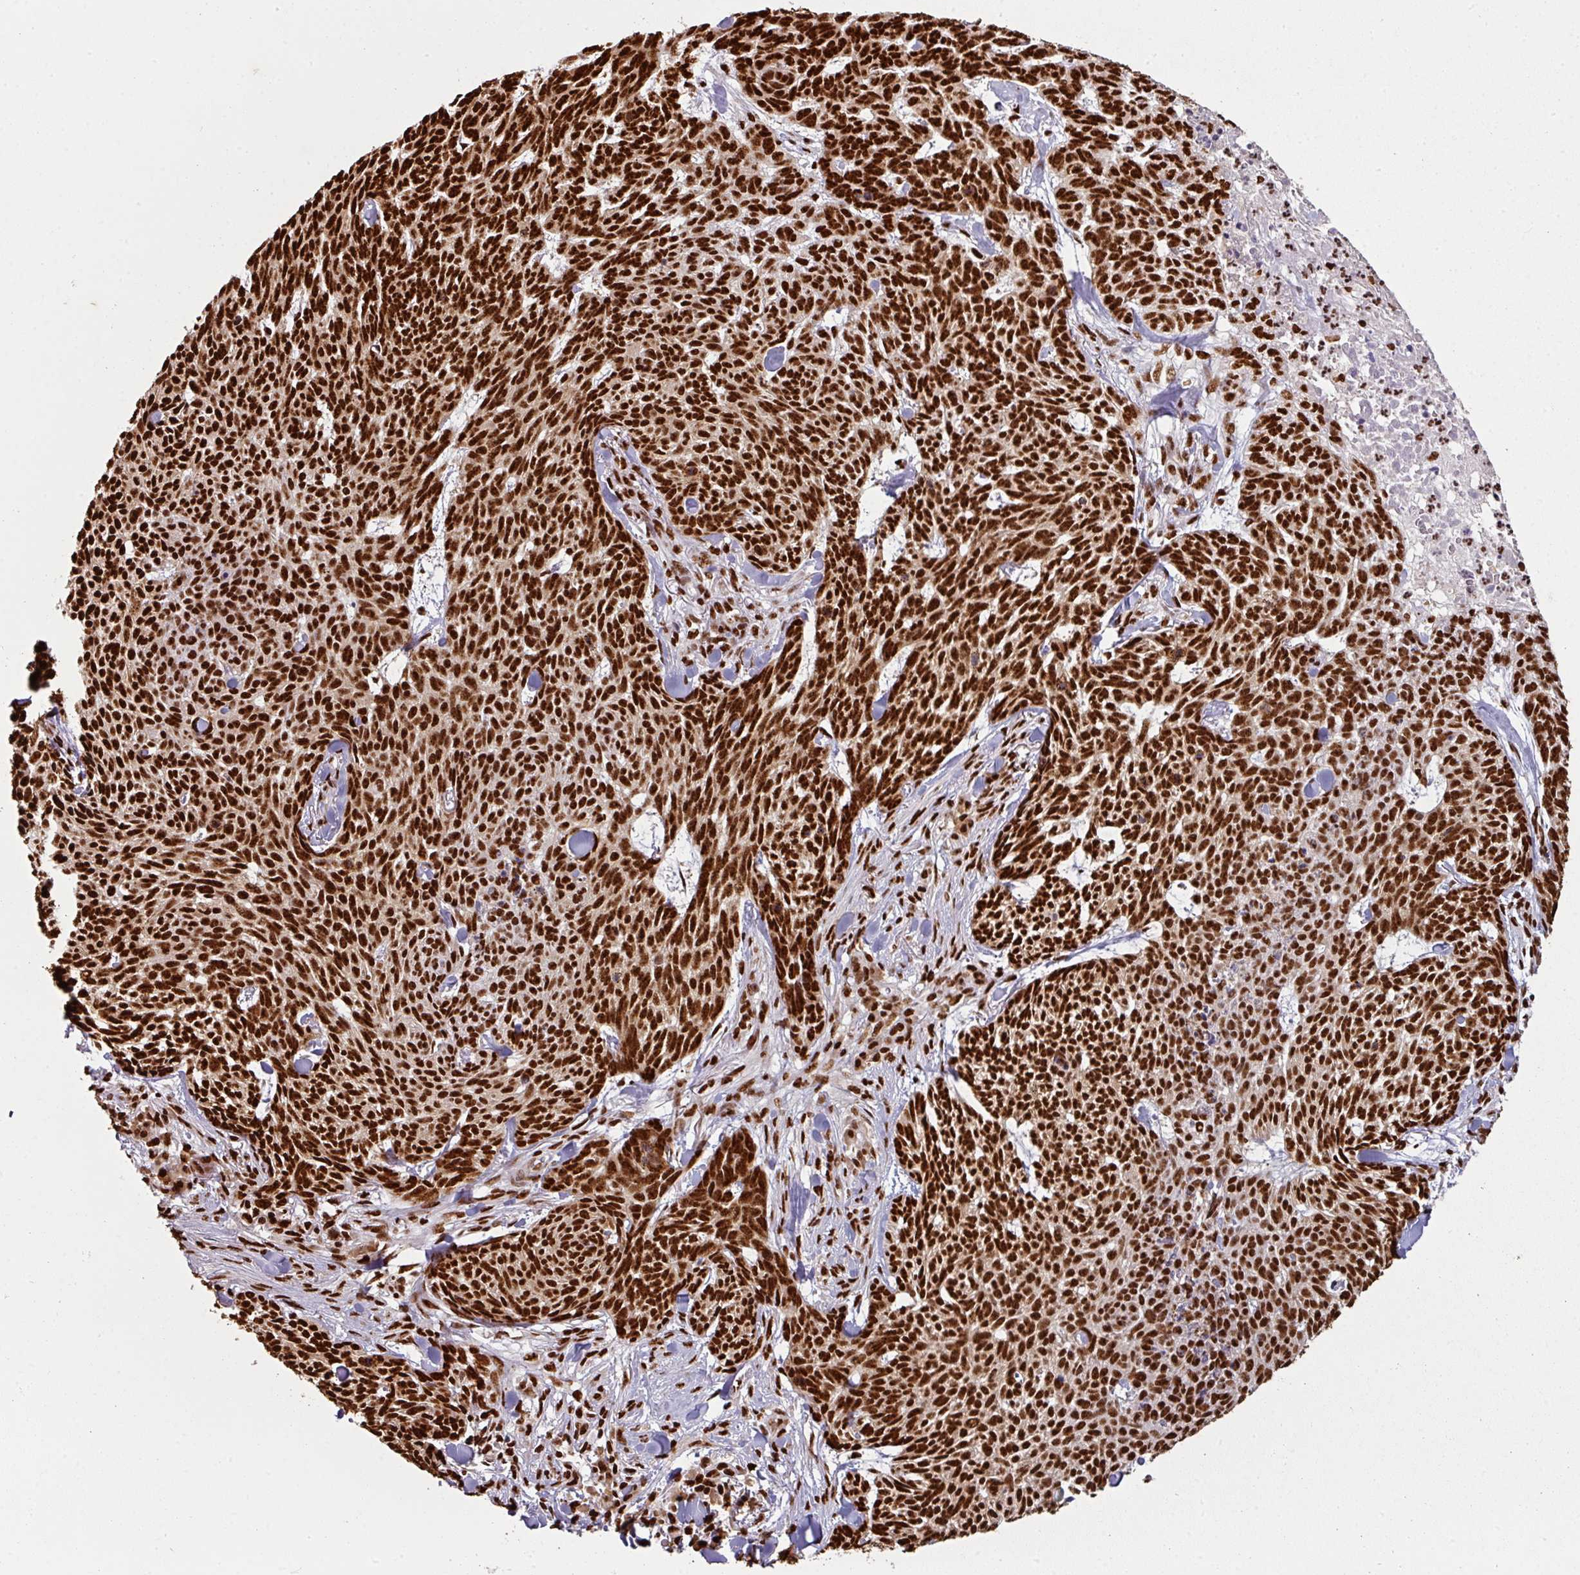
{"staining": {"intensity": "strong", "quantity": ">75%", "location": "nuclear"}, "tissue": "skin cancer", "cell_type": "Tumor cells", "image_type": "cancer", "snomed": [{"axis": "morphology", "description": "Basal cell carcinoma"}, {"axis": "topography", "description": "Skin"}], "caption": "Human skin cancer (basal cell carcinoma) stained with a brown dye displays strong nuclear positive expression in approximately >75% of tumor cells.", "gene": "SIK3", "patient": {"sex": "female", "age": 93}}